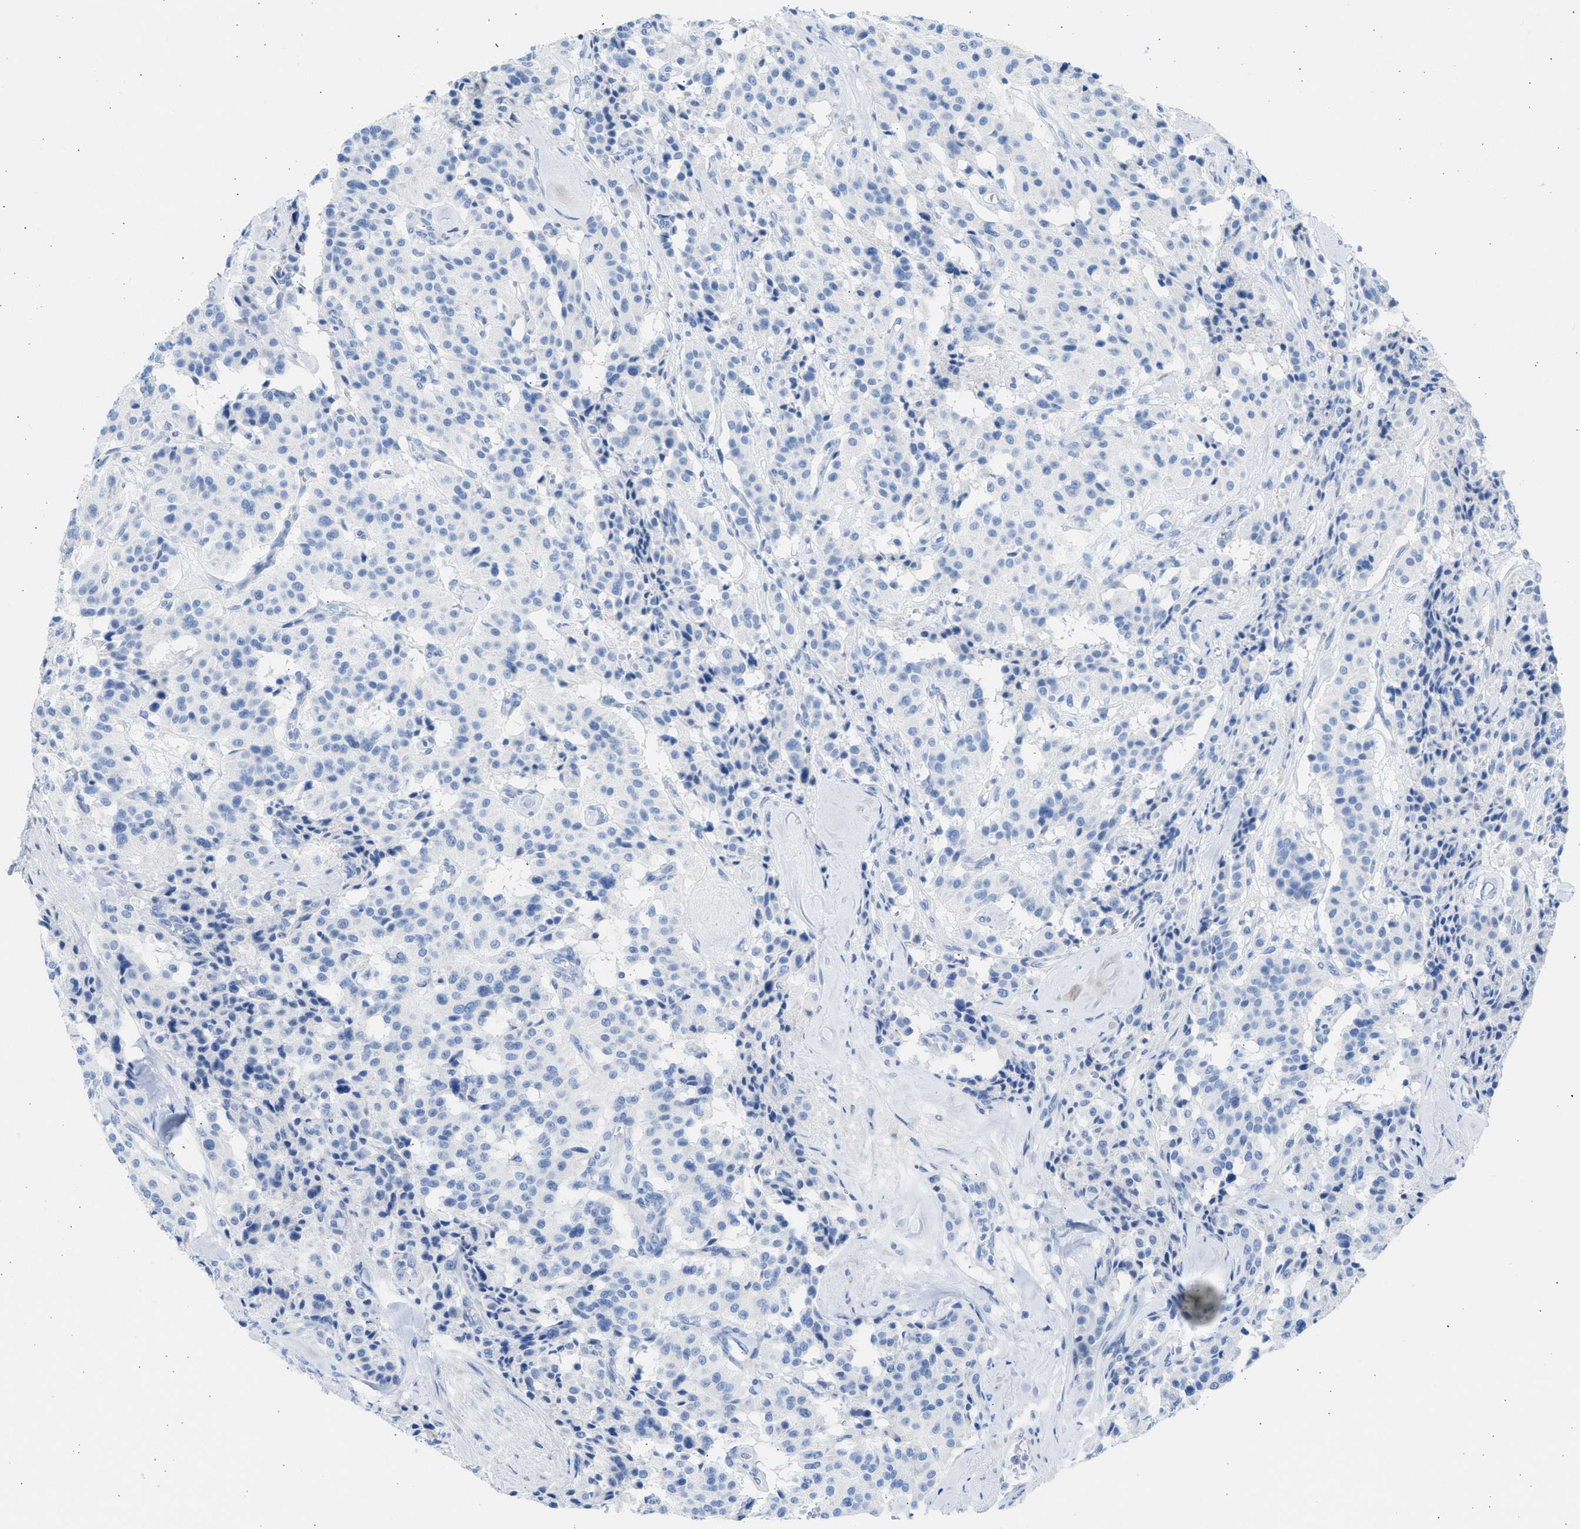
{"staining": {"intensity": "negative", "quantity": "none", "location": "none"}, "tissue": "carcinoid", "cell_type": "Tumor cells", "image_type": "cancer", "snomed": [{"axis": "morphology", "description": "Carcinoid, malignant, NOS"}, {"axis": "topography", "description": "Lung"}], "caption": "Tumor cells are negative for protein expression in human malignant carcinoid.", "gene": "SPATA3", "patient": {"sex": "male", "age": 30}}